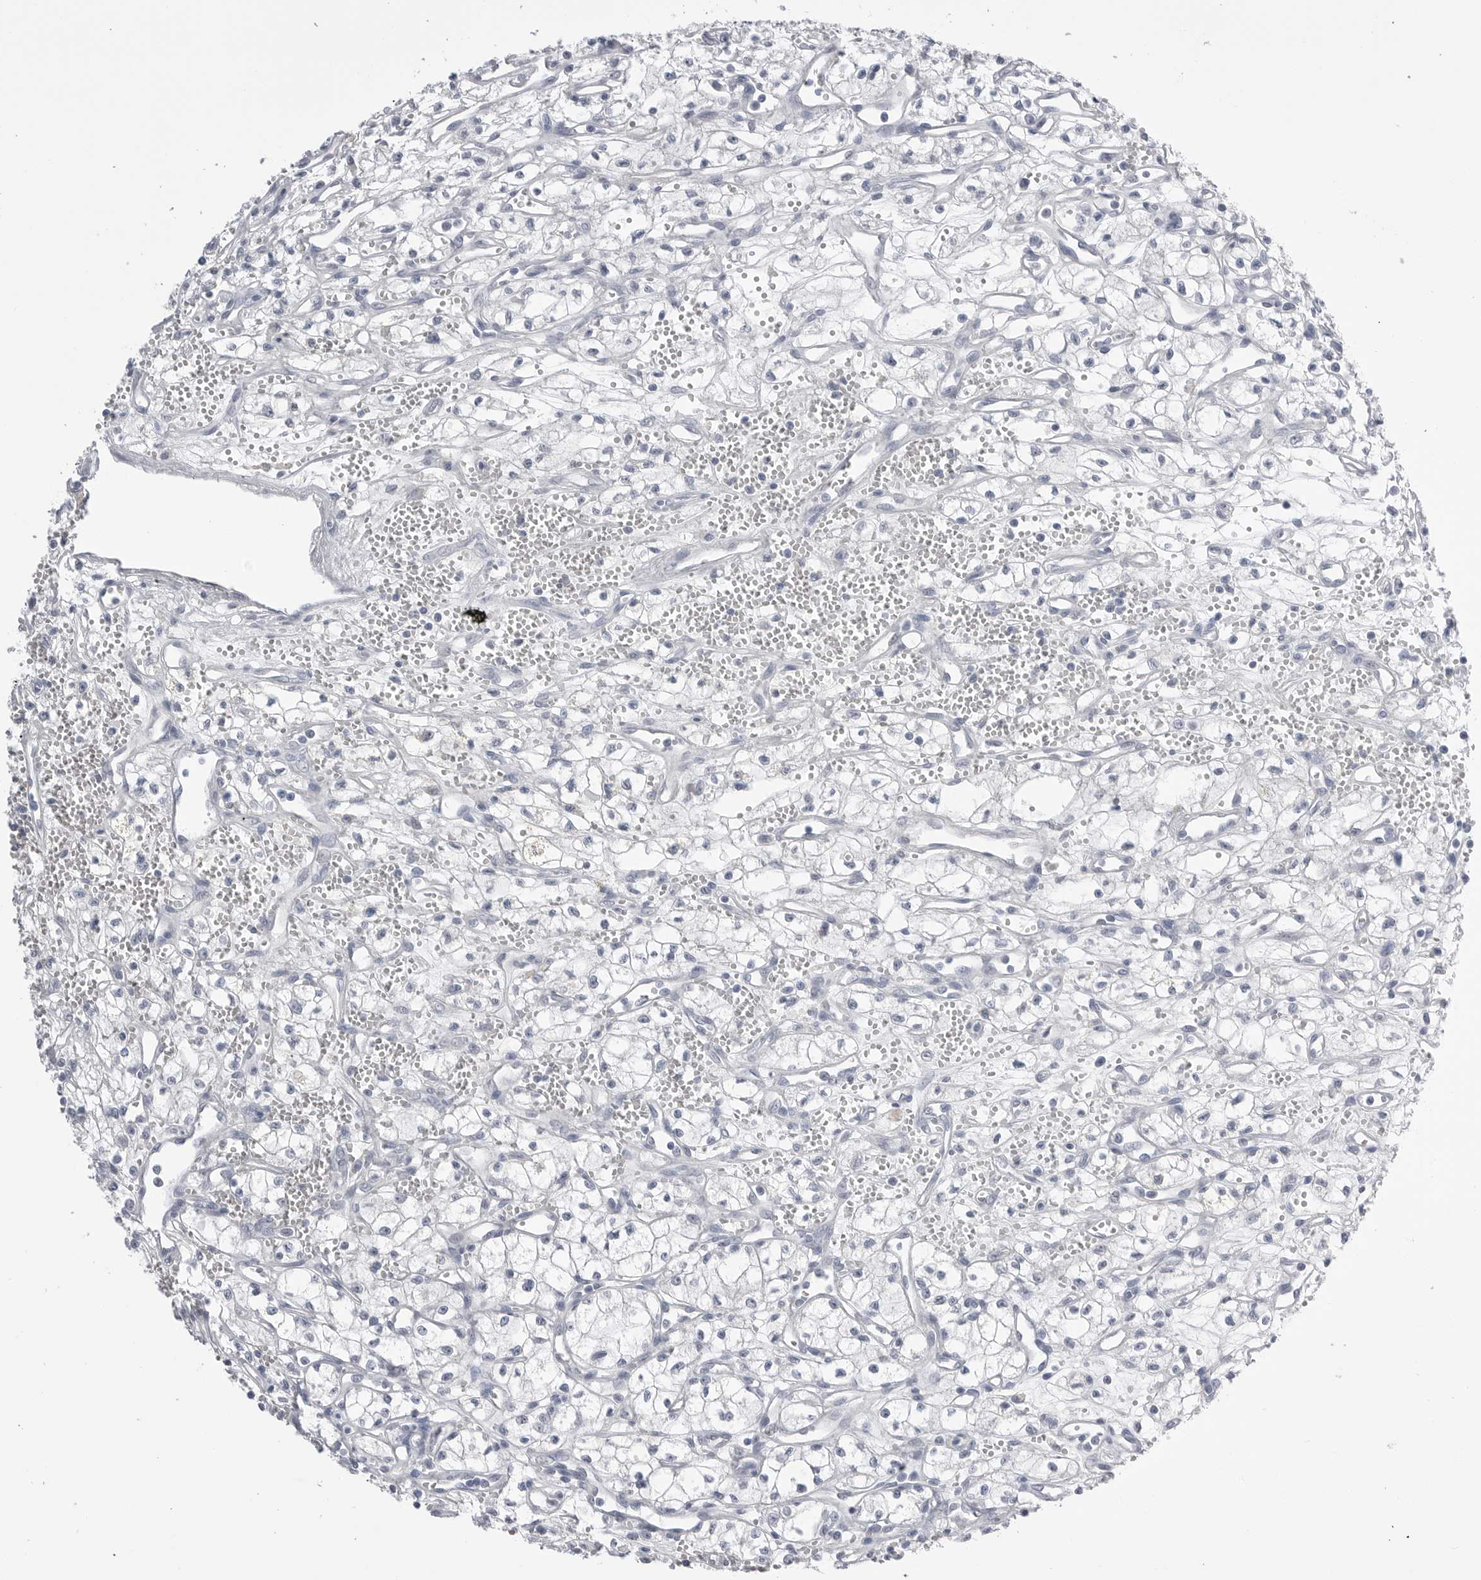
{"staining": {"intensity": "negative", "quantity": "none", "location": "none"}, "tissue": "renal cancer", "cell_type": "Tumor cells", "image_type": "cancer", "snomed": [{"axis": "morphology", "description": "Adenocarcinoma, NOS"}, {"axis": "topography", "description": "Kidney"}], "caption": "Micrograph shows no significant protein staining in tumor cells of renal cancer (adenocarcinoma).", "gene": "CPB1", "patient": {"sex": "male", "age": 59}}